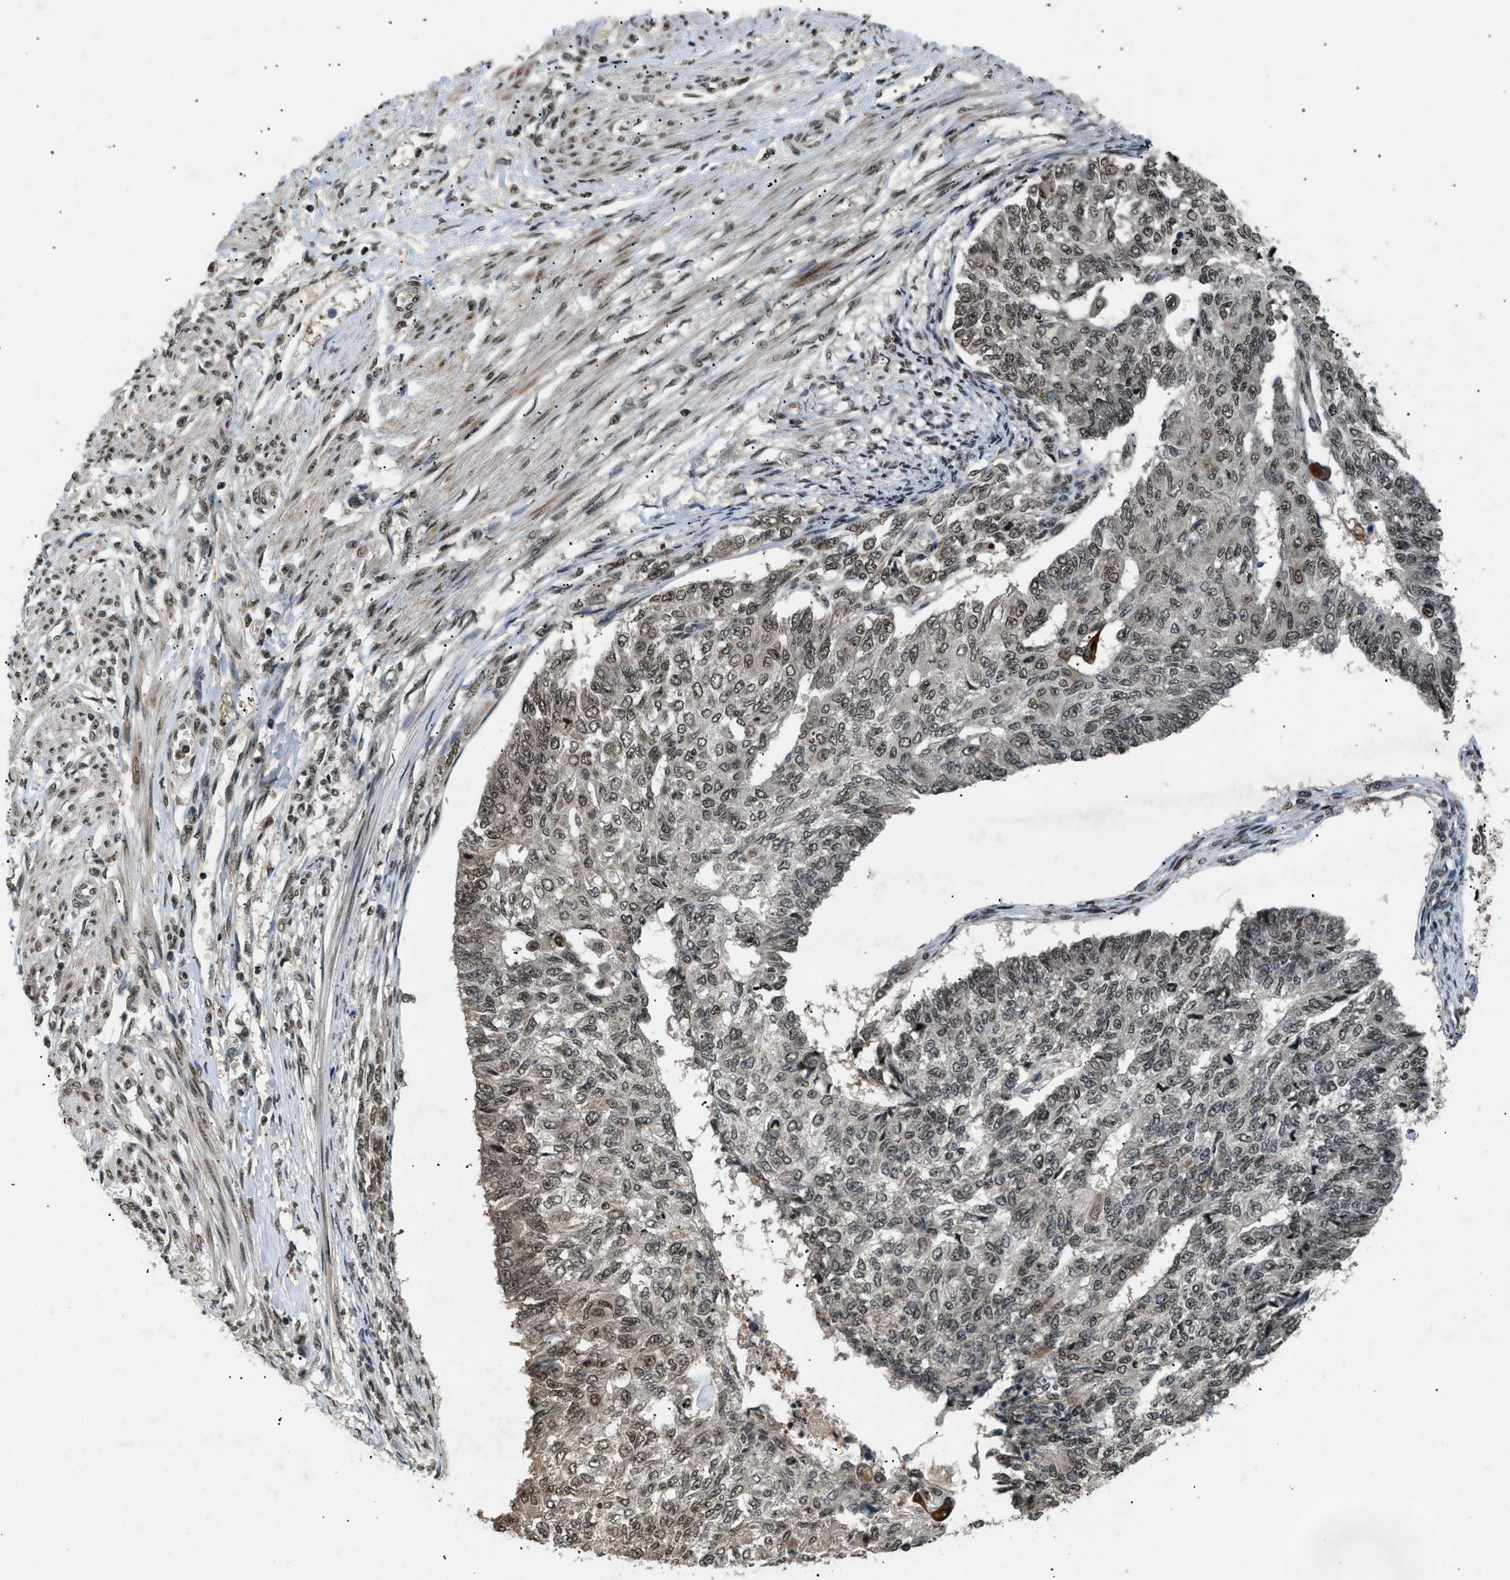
{"staining": {"intensity": "moderate", "quantity": ">75%", "location": "nuclear"}, "tissue": "endometrial cancer", "cell_type": "Tumor cells", "image_type": "cancer", "snomed": [{"axis": "morphology", "description": "Adenocarcinoma, NOS"}, {"axis": "topography", "description": "Endometrium"}], "caption": "Tumor cells reveal moderate nuclear staining in approximately >75% of cells in endometrial cancer. The staining was performed using DAB (3,3'-diaminobenzidine) to visualize the protein expression in brown, while the nuclei were stained in blue with hematoxylin (Magnification: 20x).", "gene": "RBM5", "patient": {"sex": "female", "age": 32}}